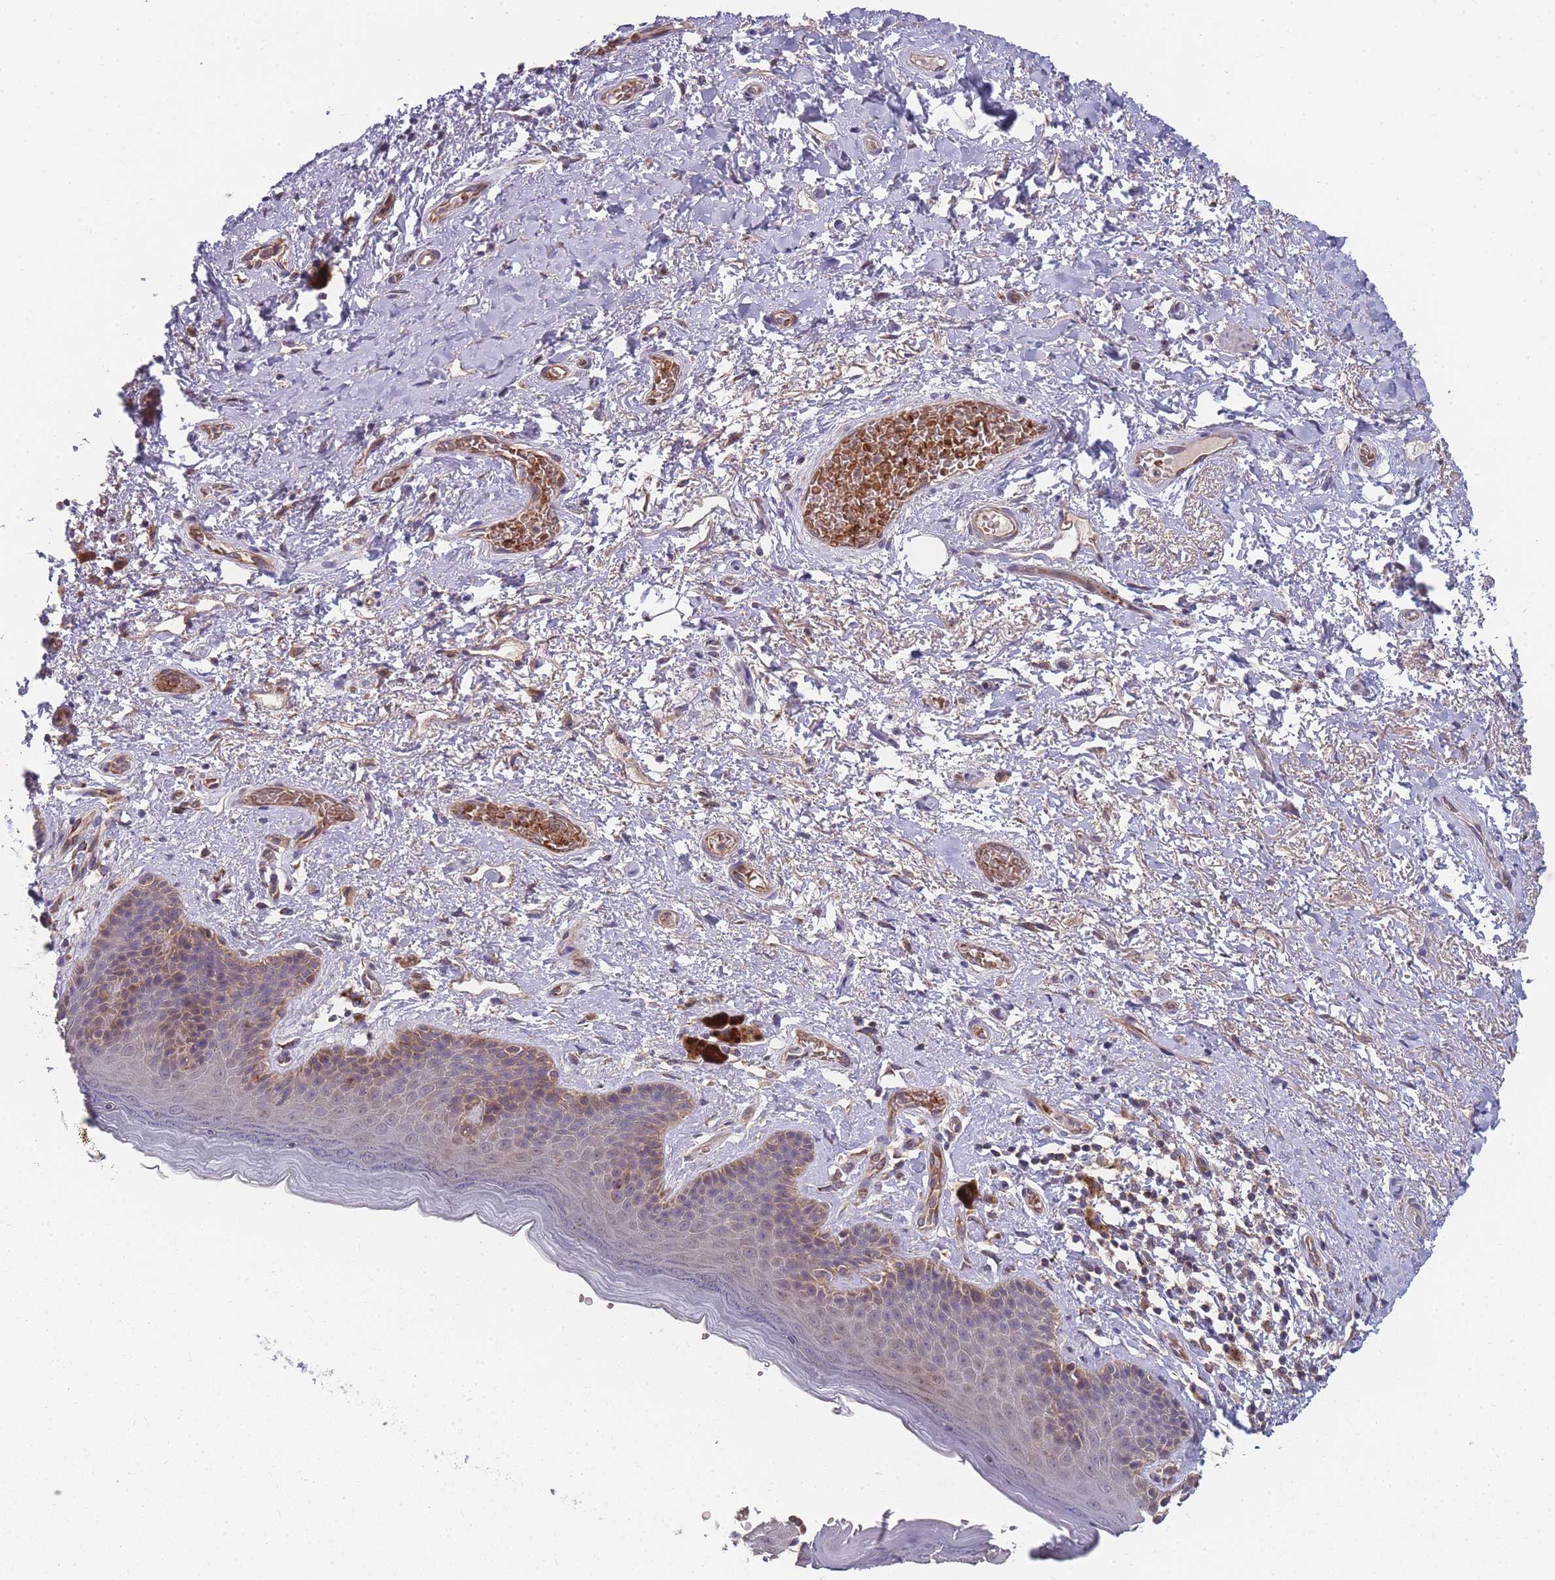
{"staining": {"intensity": "weak", "quantity": "25%-75%", "location": "cytoplasmic/membranous"}, "tissue": "skin", "cell_type": "Epidermal cells", "image_type": "normal", "snomed": [{"axis": "morphology", "description": "Normal tissue, NOS"}, {"axis": "topography", "description": "Anal"}], "caption": "Protein expression by IHC reveals weak cytoplasmic/membranous positivity in approximately 25%-75% of epidermal cells in benign skin. (Brightfield microscopy of DAB IHC at high magnification).", "gene": "SLC35B4", "patient": {"sex": "female", "age": 46}}